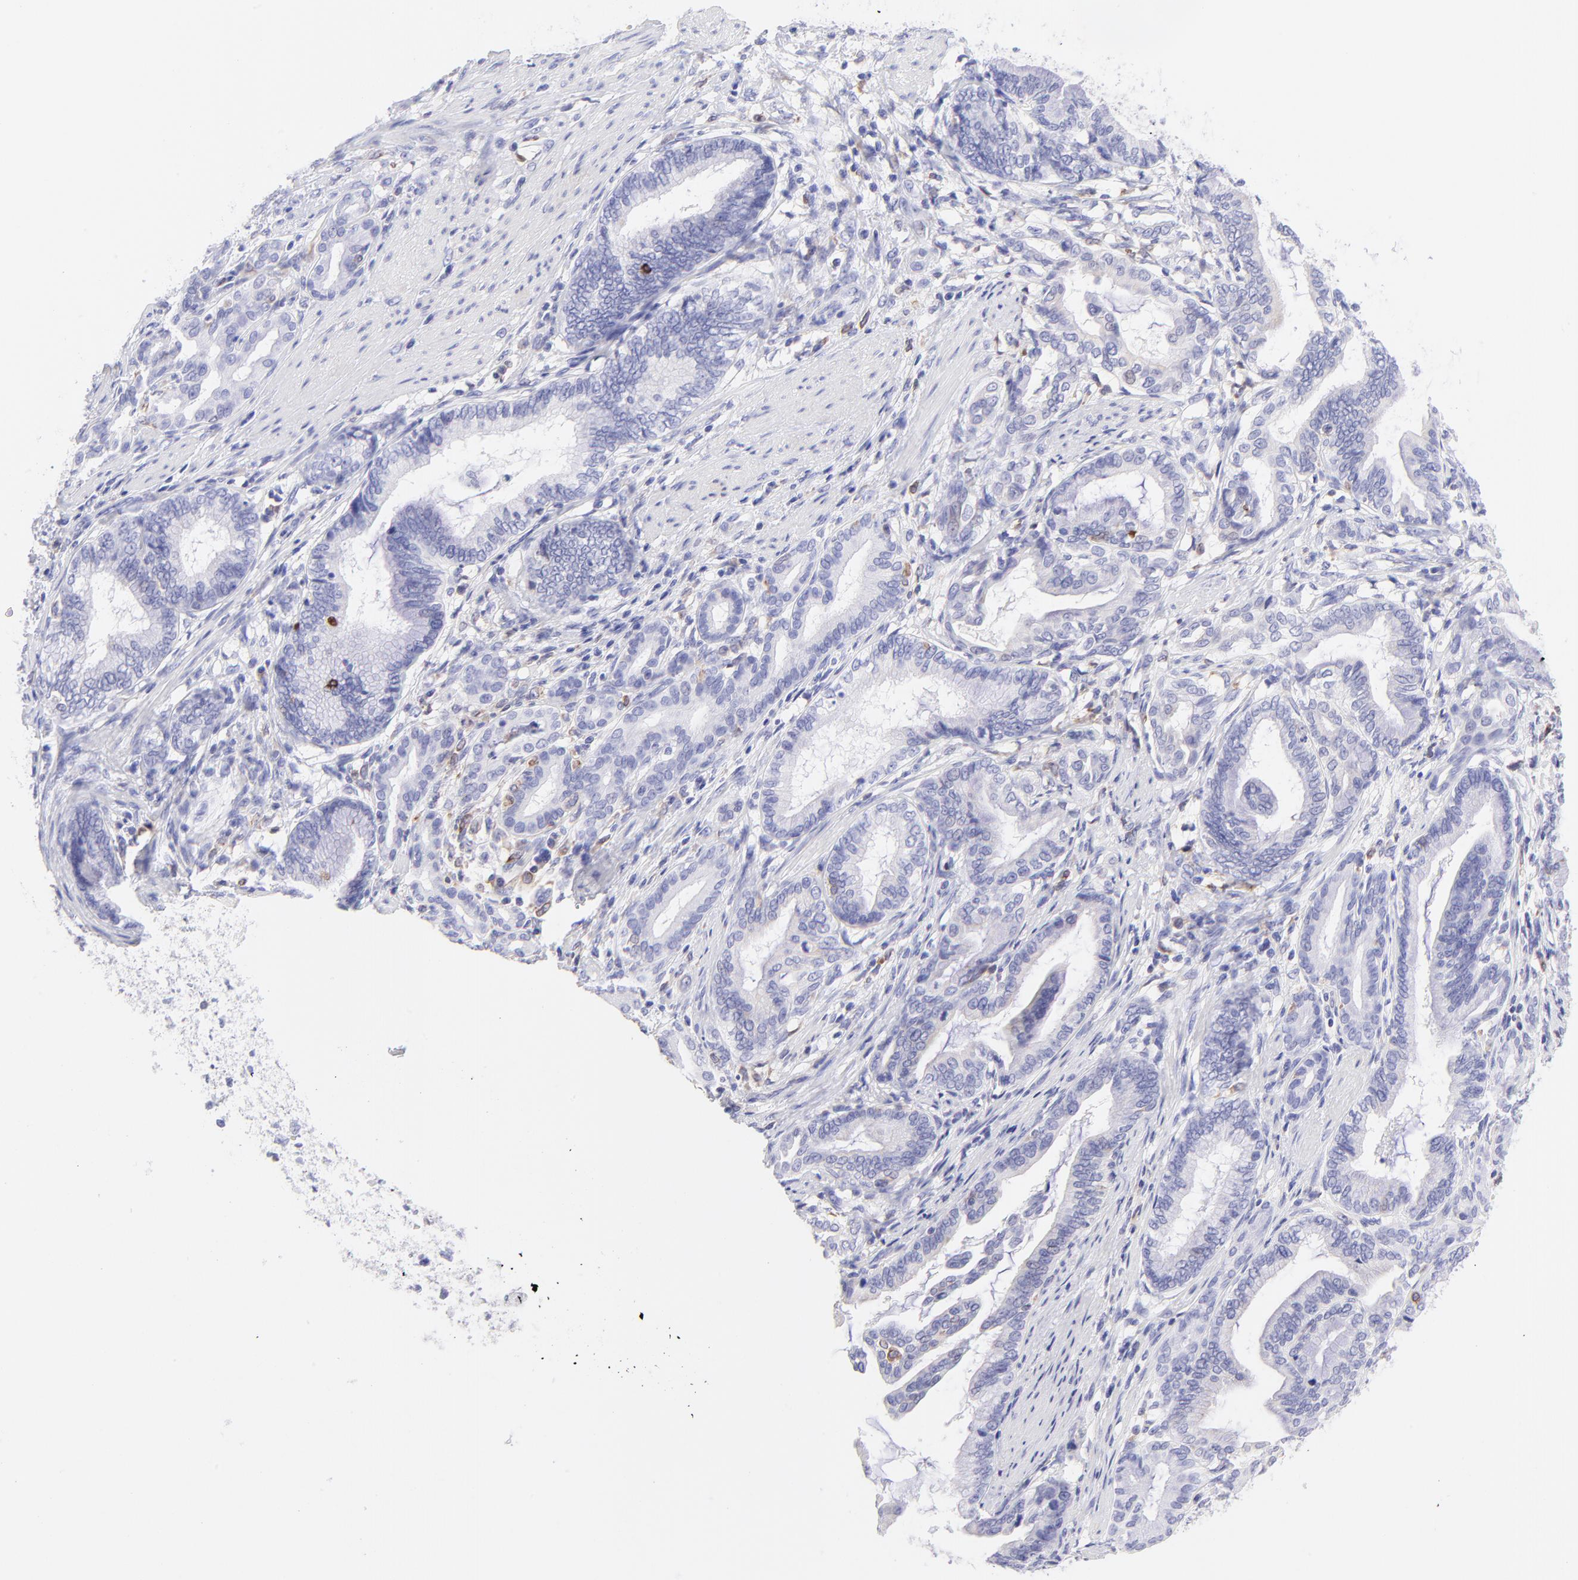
{"staining": {"intensity": "negative", "quantity": "none", "location": "none"}, "tissue": "pancreatic cancer", "cell_type": "Tumor cells", "image_type": "cancer", "snomed": [{"axis": "morphology", "description": "Adenocarcinoma, NOS"}, {"axis": "topography", "description": "Pancreas"}], "caption": "IHC of human pancreatic cancer (adenocarcinoma) exhibits no staining in tumor cells. (DAB immunohistochemistry with hematoxylin counter stain).", "gene": "IRAG2", "patient": {"sex": "female", "age": 64}}